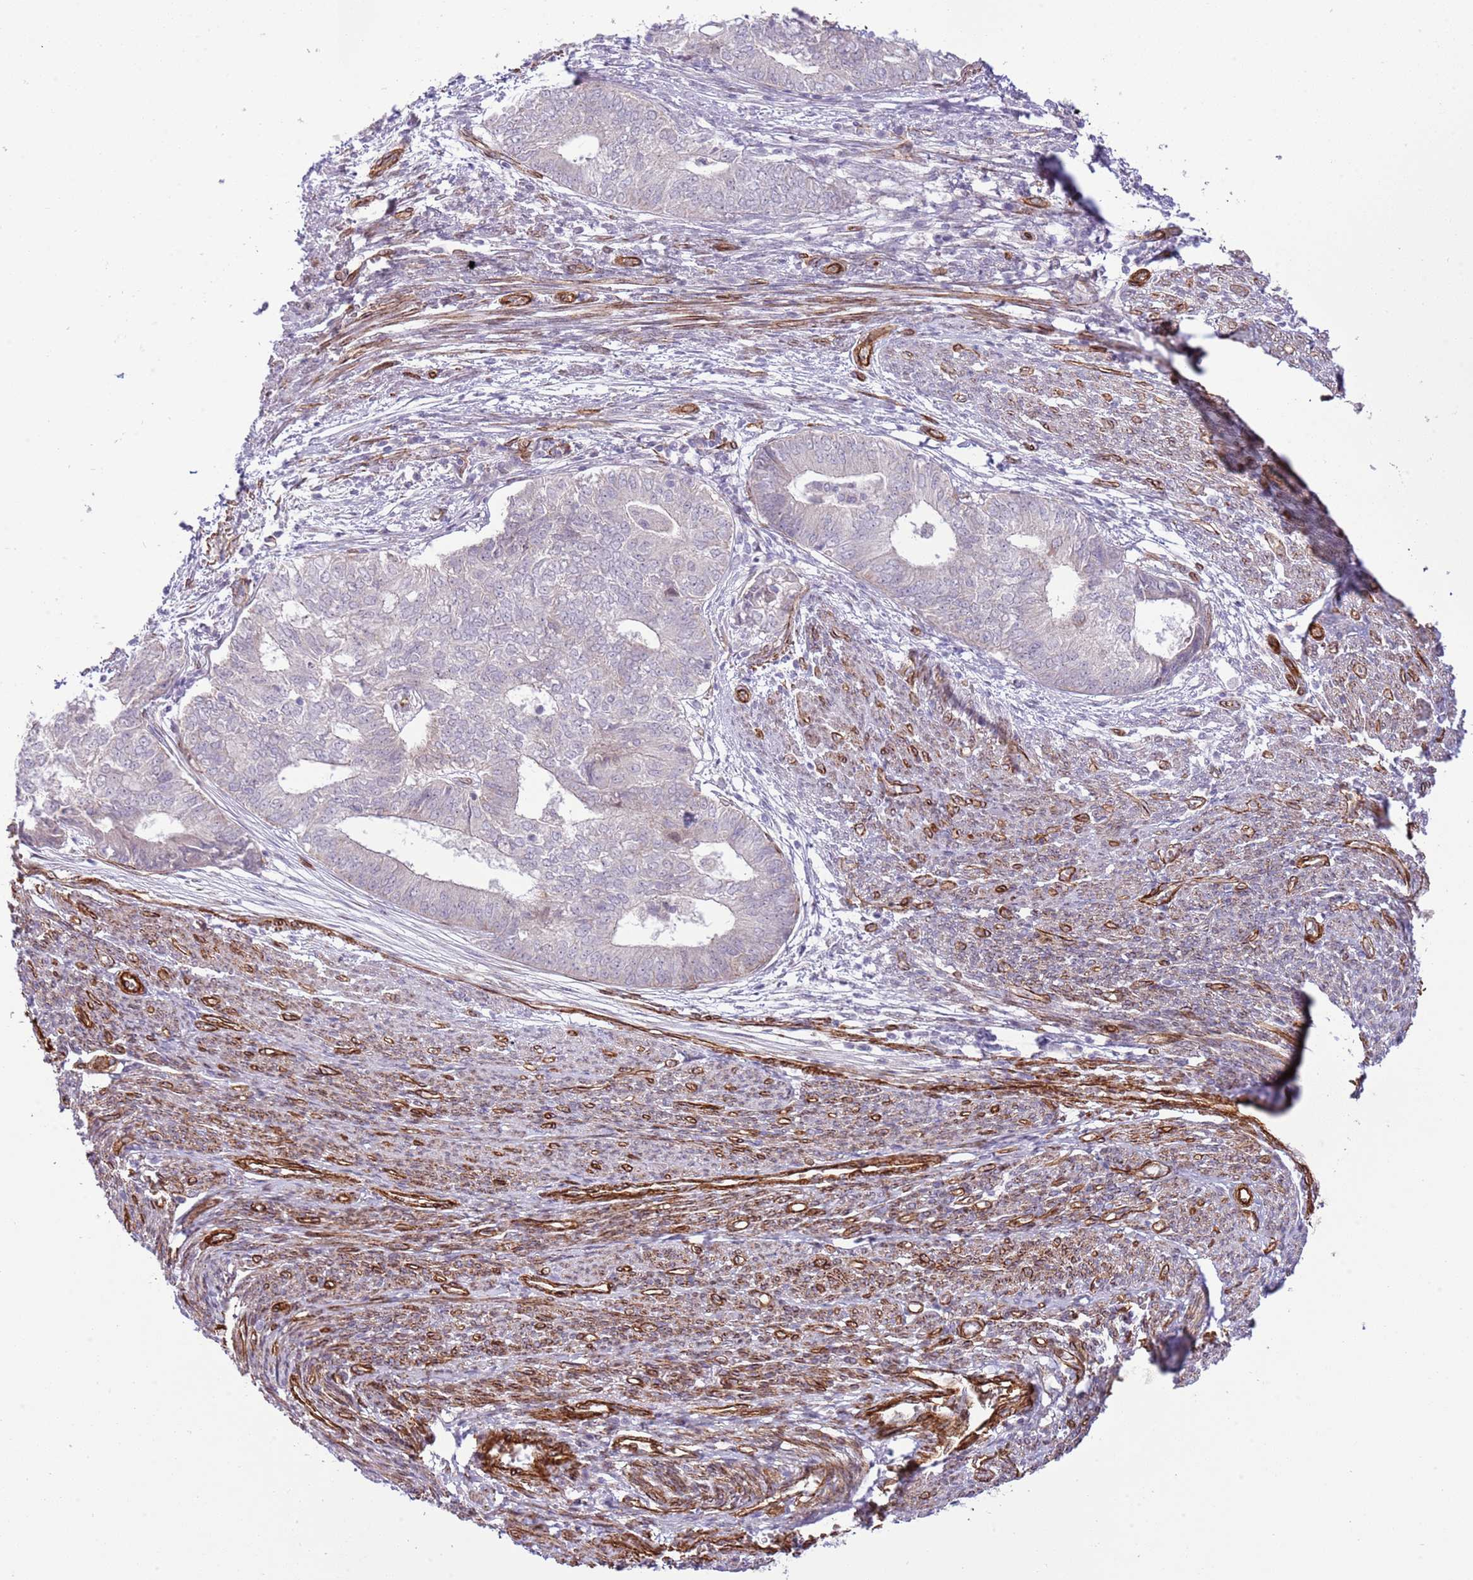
{"staining": {"intensity": "negative", "quantity": "none", "location": "none"}, "tissue": "endometrial cancer", "cell_type": "Tumor cells", "image_type": "cancer", "snomed": [{"axis": "morphology", "description": "Adenocarcinoma, NOS"}, {"axis": "topography", "description": "Endometrium"}], "caption": "Micrograph shows no protein expression in tumor cells of endometrial cancer (adenocarcinoma) tissue.", "gene": "NEK3", "patient": {"sex": "female", "age": 62}}